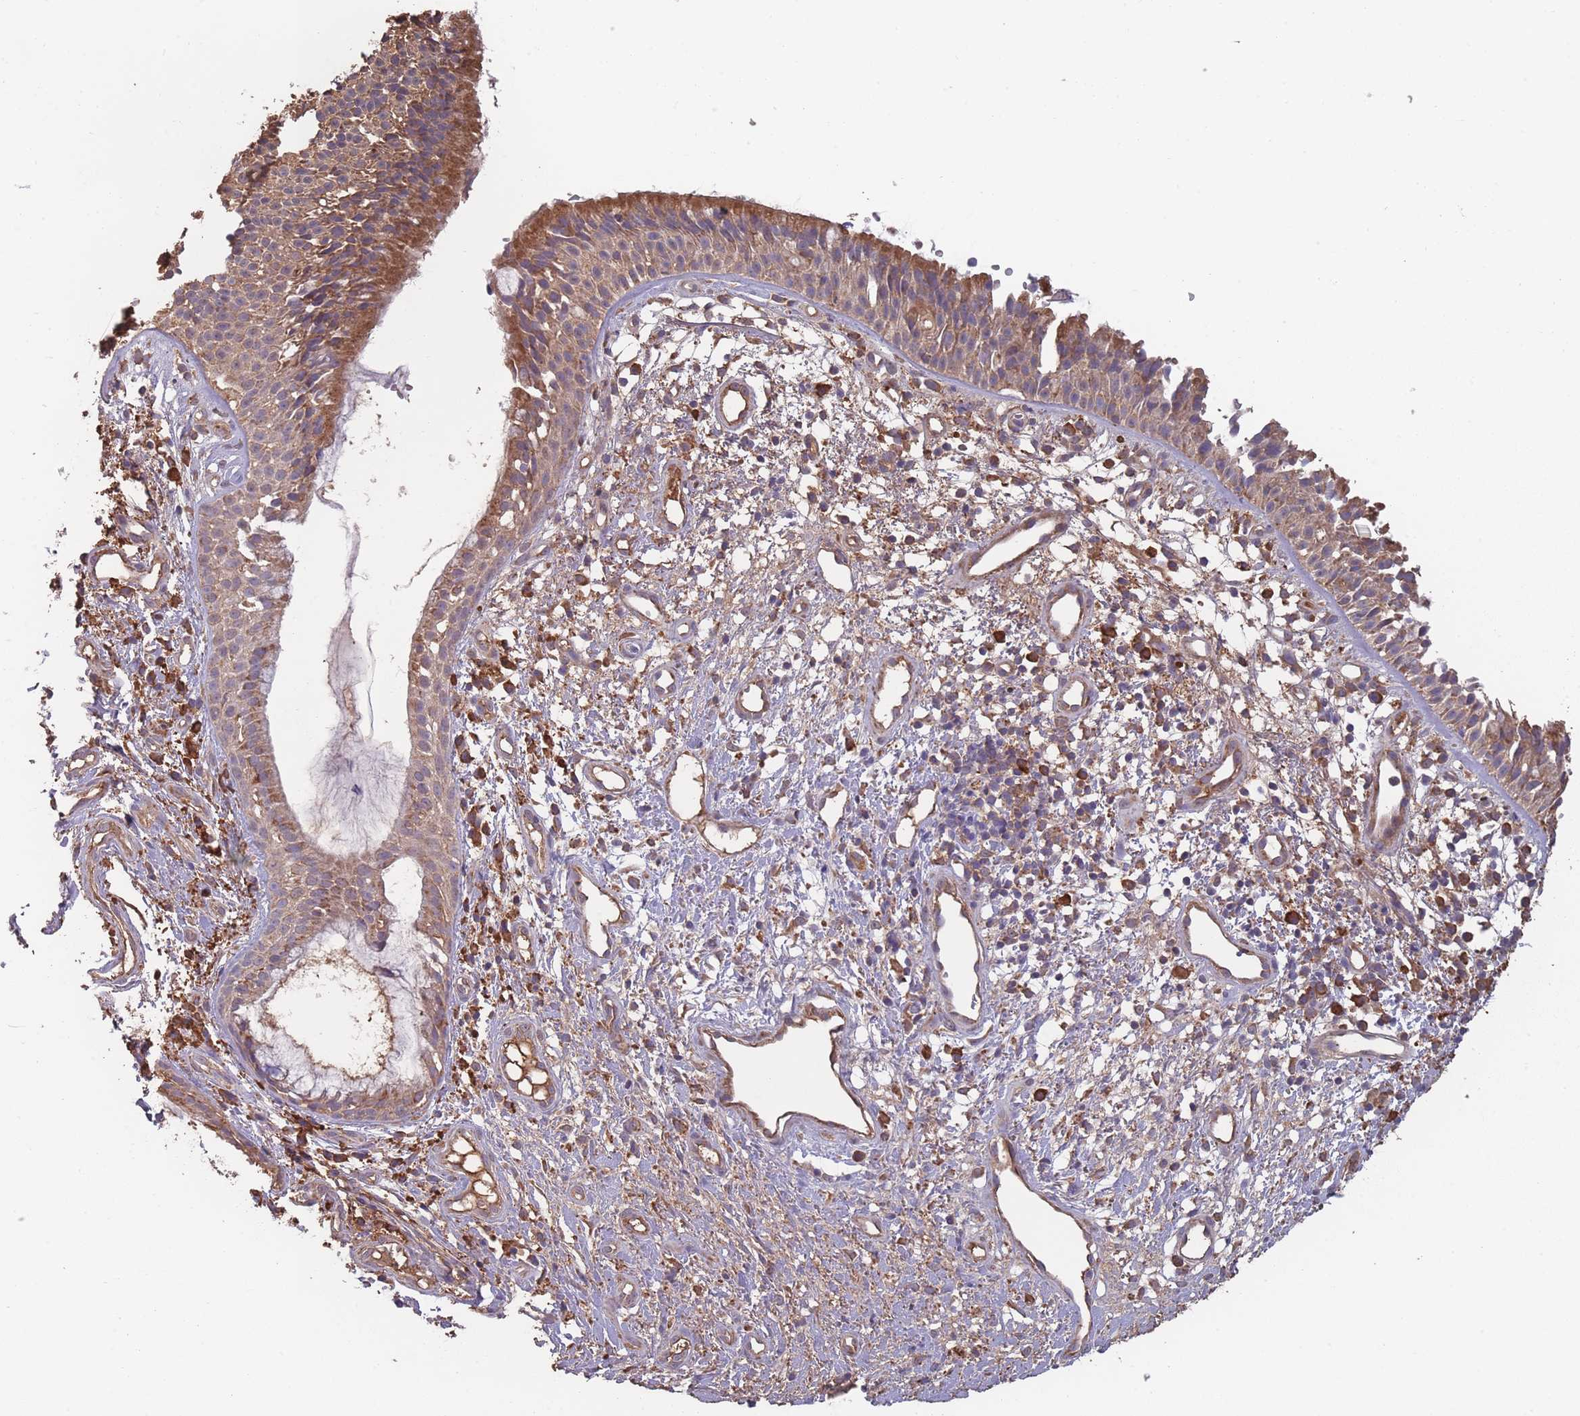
{"staining": {"intensity": "moderate", "quantity": ">75%", "location": "cytoplasmic/membranous"}, "tissue": "nasopharynx", "cell_type": "Respiratory epithelial cells", "image_type": "normal", "snomed": [{"axis": "morphology", "description": "Normal tissue, NOS"}, {"axis": "topography", "description": "Cartilage tissue"}, {"axis": "topography", "description": "Nasopharynx"}, {"axis": "topography", "description": "Thyroid gland"}], "caption": "Immunohistochemistry (IHC) micrograph of normal nasopharynx: human nasopharynx stained using immunohistochemistry displays medium levels of moderate protein expression localized specifically in the cytoplasmic/membranous of respiratory epithelial cells, appearing as a cytoplasmic/membranous brown color.", "gene": "SANBR", "patient": {"sex": "male", "age": 63}}